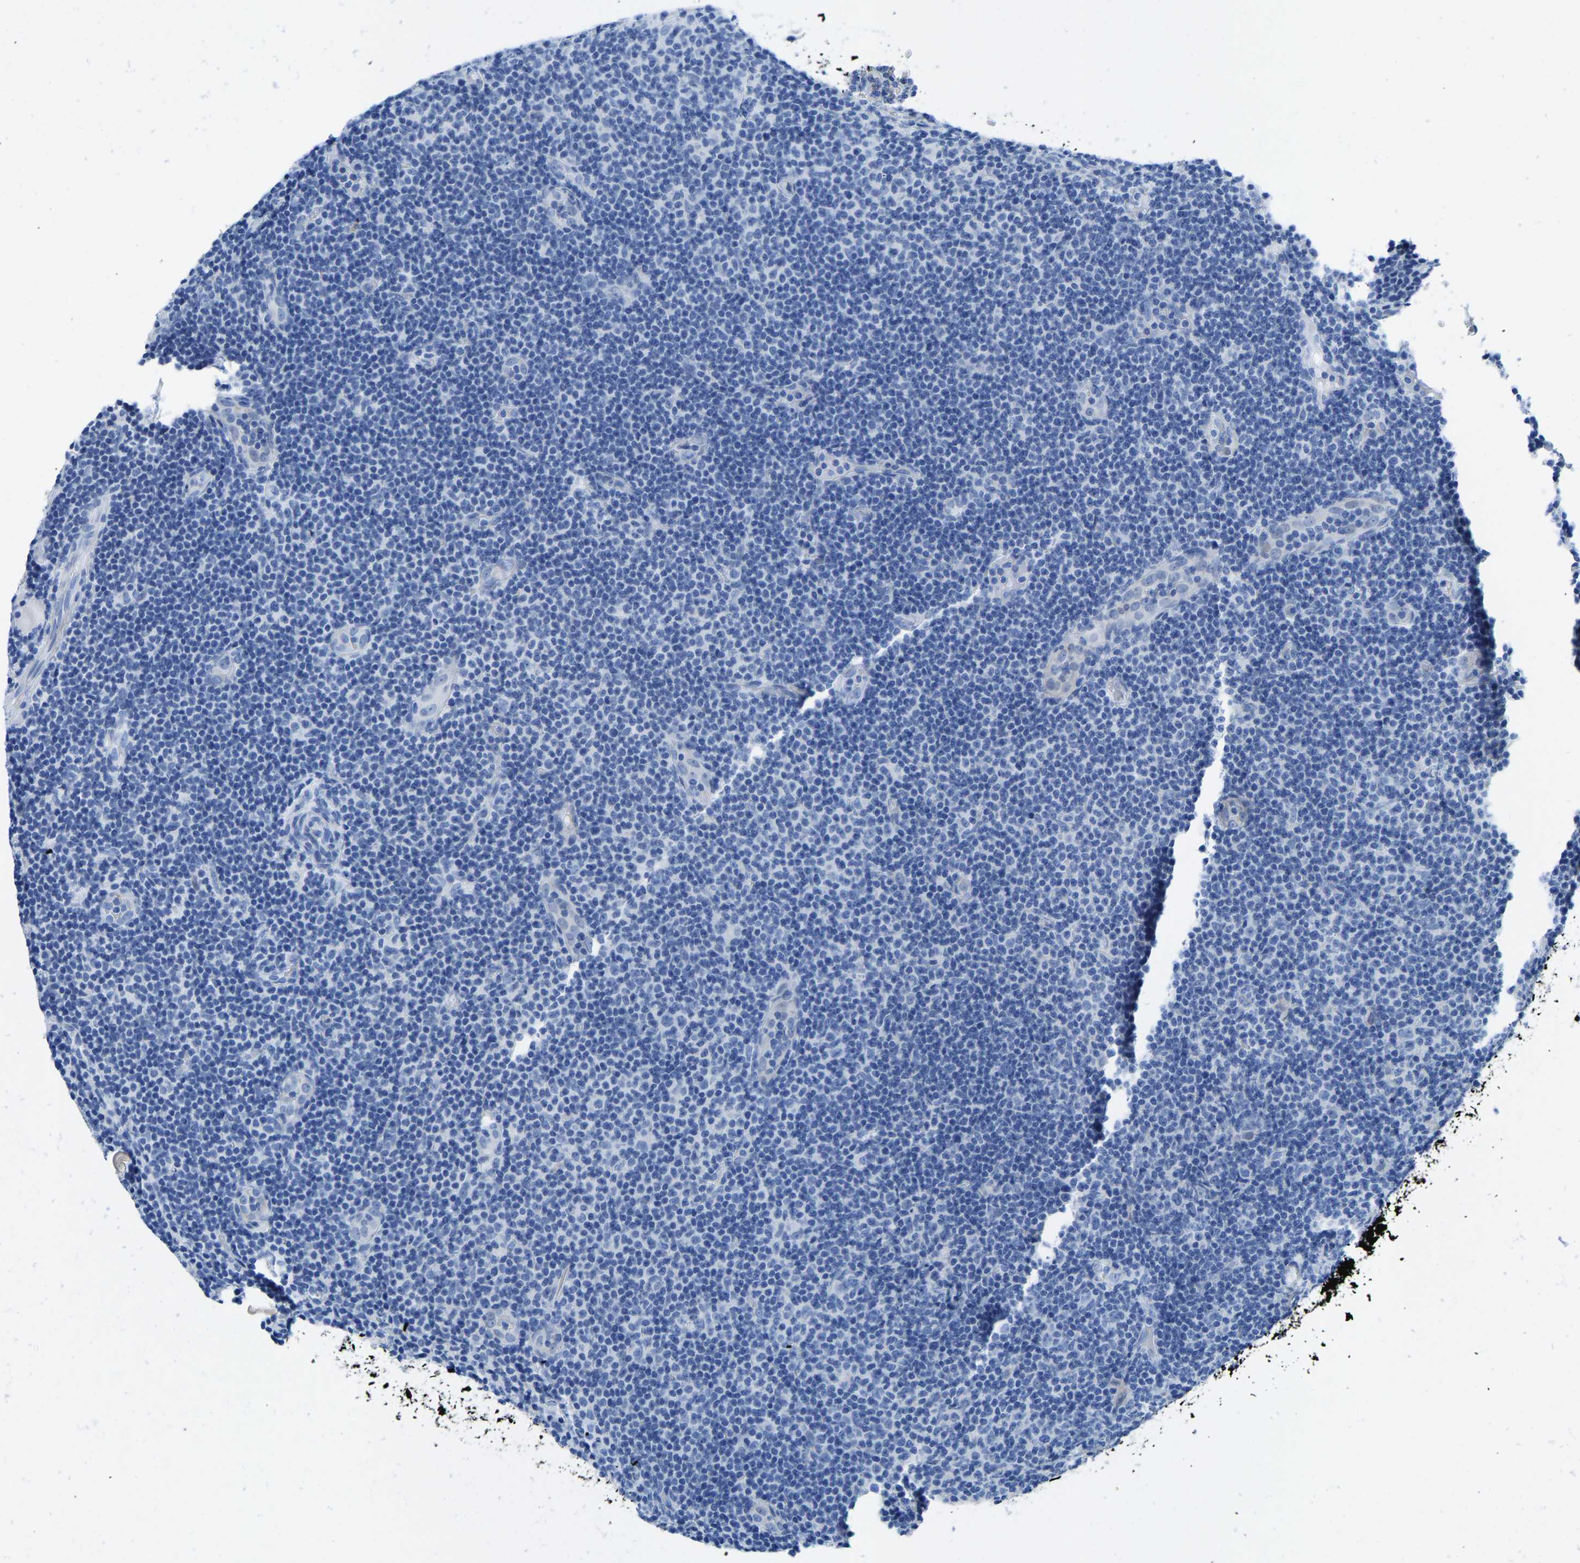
{"staining": {"intensity": "negative", "quantity": "none", "location": "none"}, "tissue": "lymphoma", "cell_type": "Tumor cells", "image_type": "cancer", "snomed": [{"axis": "morphology", "description": "Malignant lymphoma, non-Hodgkin's type, Low grade"}, {"axis": "topography", "description": "Lymph node"}], "caption": "The immunohistochemistry image has no significant staining in tumor cells of lymphoma tissue.", "gene": "NKAIN3", "patient": {"sex": "male", "age": 83}}